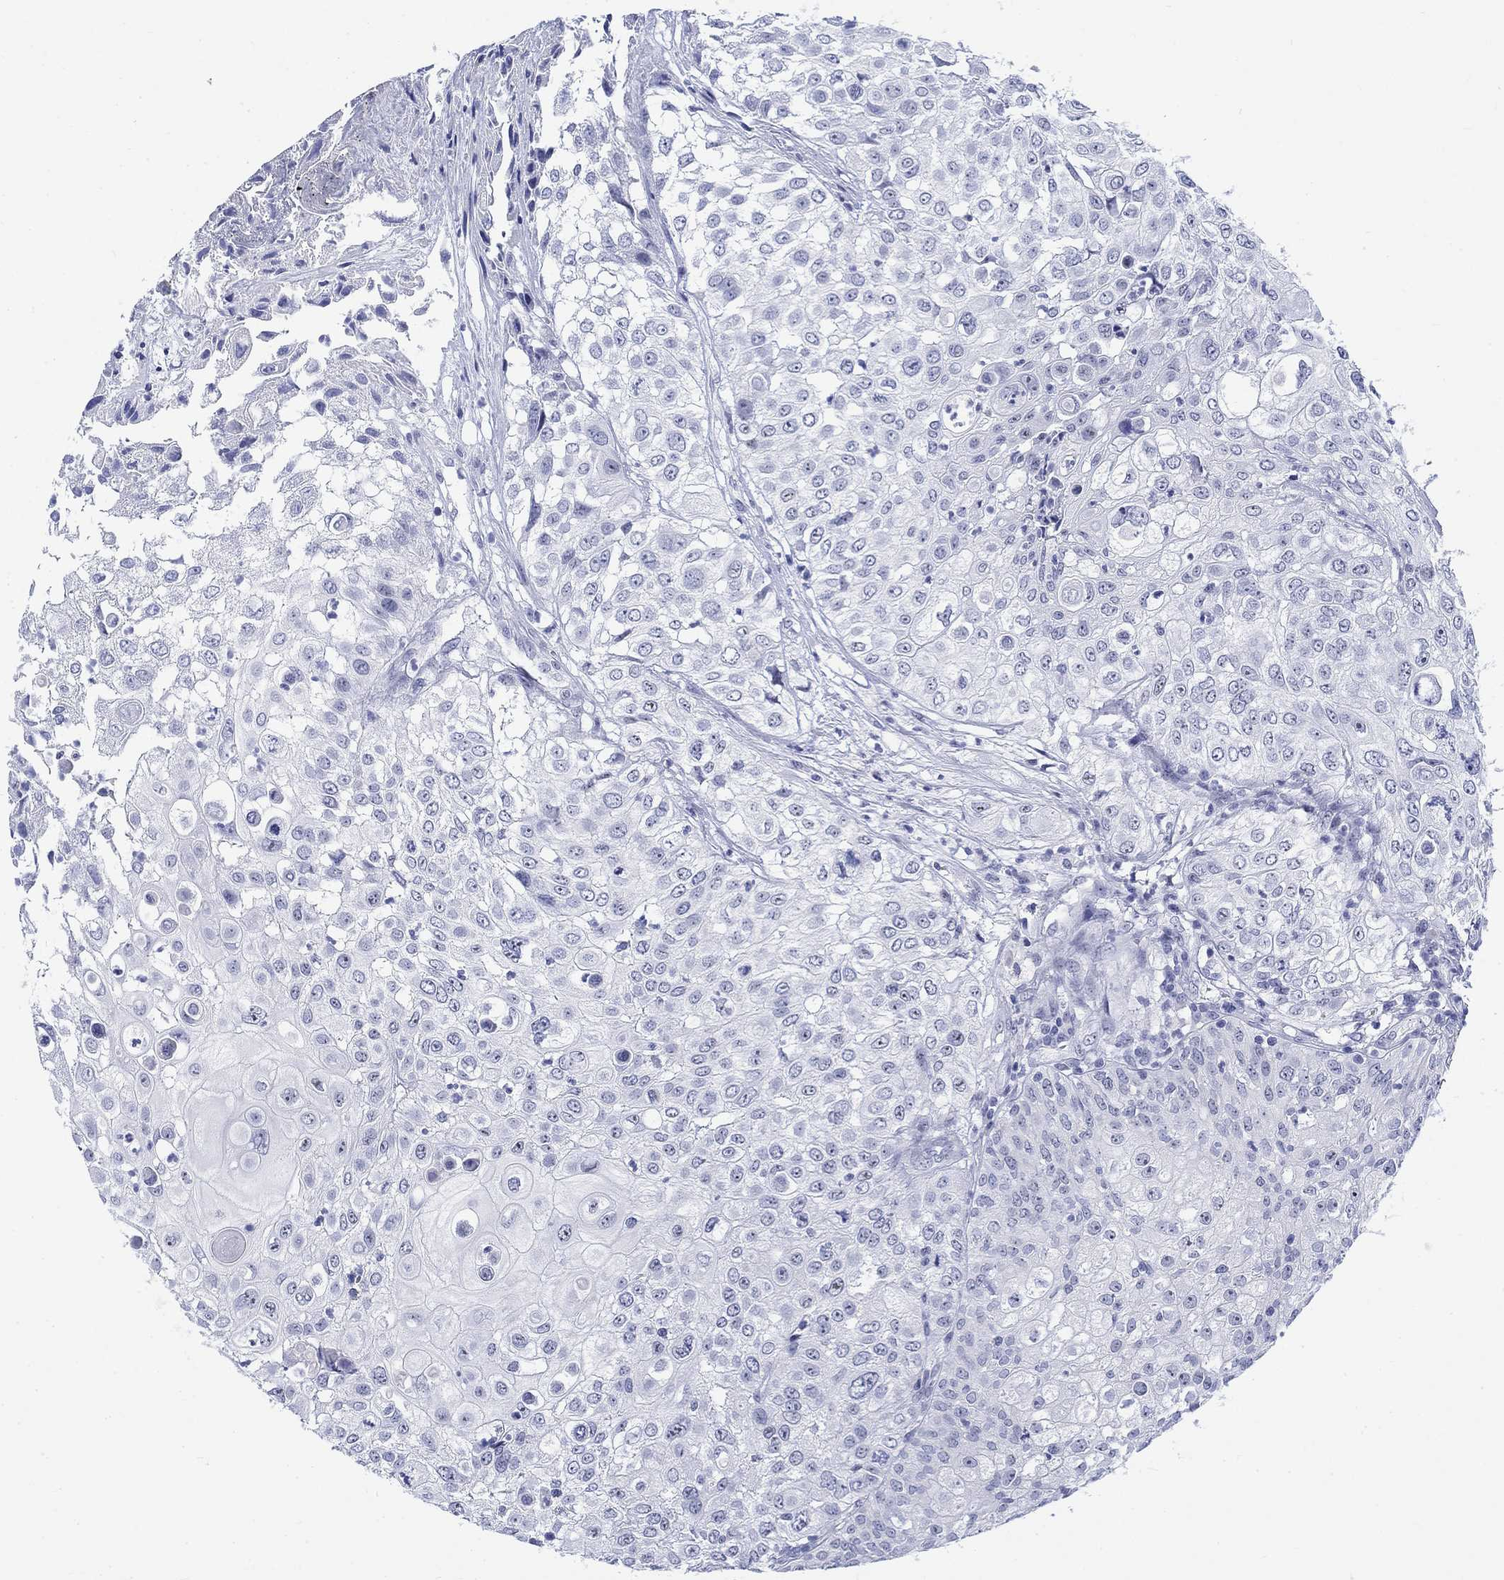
{"staining": {"intensity": "negative", "quantity": "none", "location": "none"}, "tissue": "urothelial cancer", "cell_type": "Tumor cells", "image_type": "cancer", "snomed": [{"axis": "morphology", "description": "Urothelial carcinoma, High grade"}, {"axis": "topography", "description": "Urinary bladder"}], "caption": "Protein analysis of urothelial cancer reveals no significant expression in tumor cells.", "gene": "KRT76", "patient": {"sex": "female", "age": 79}}